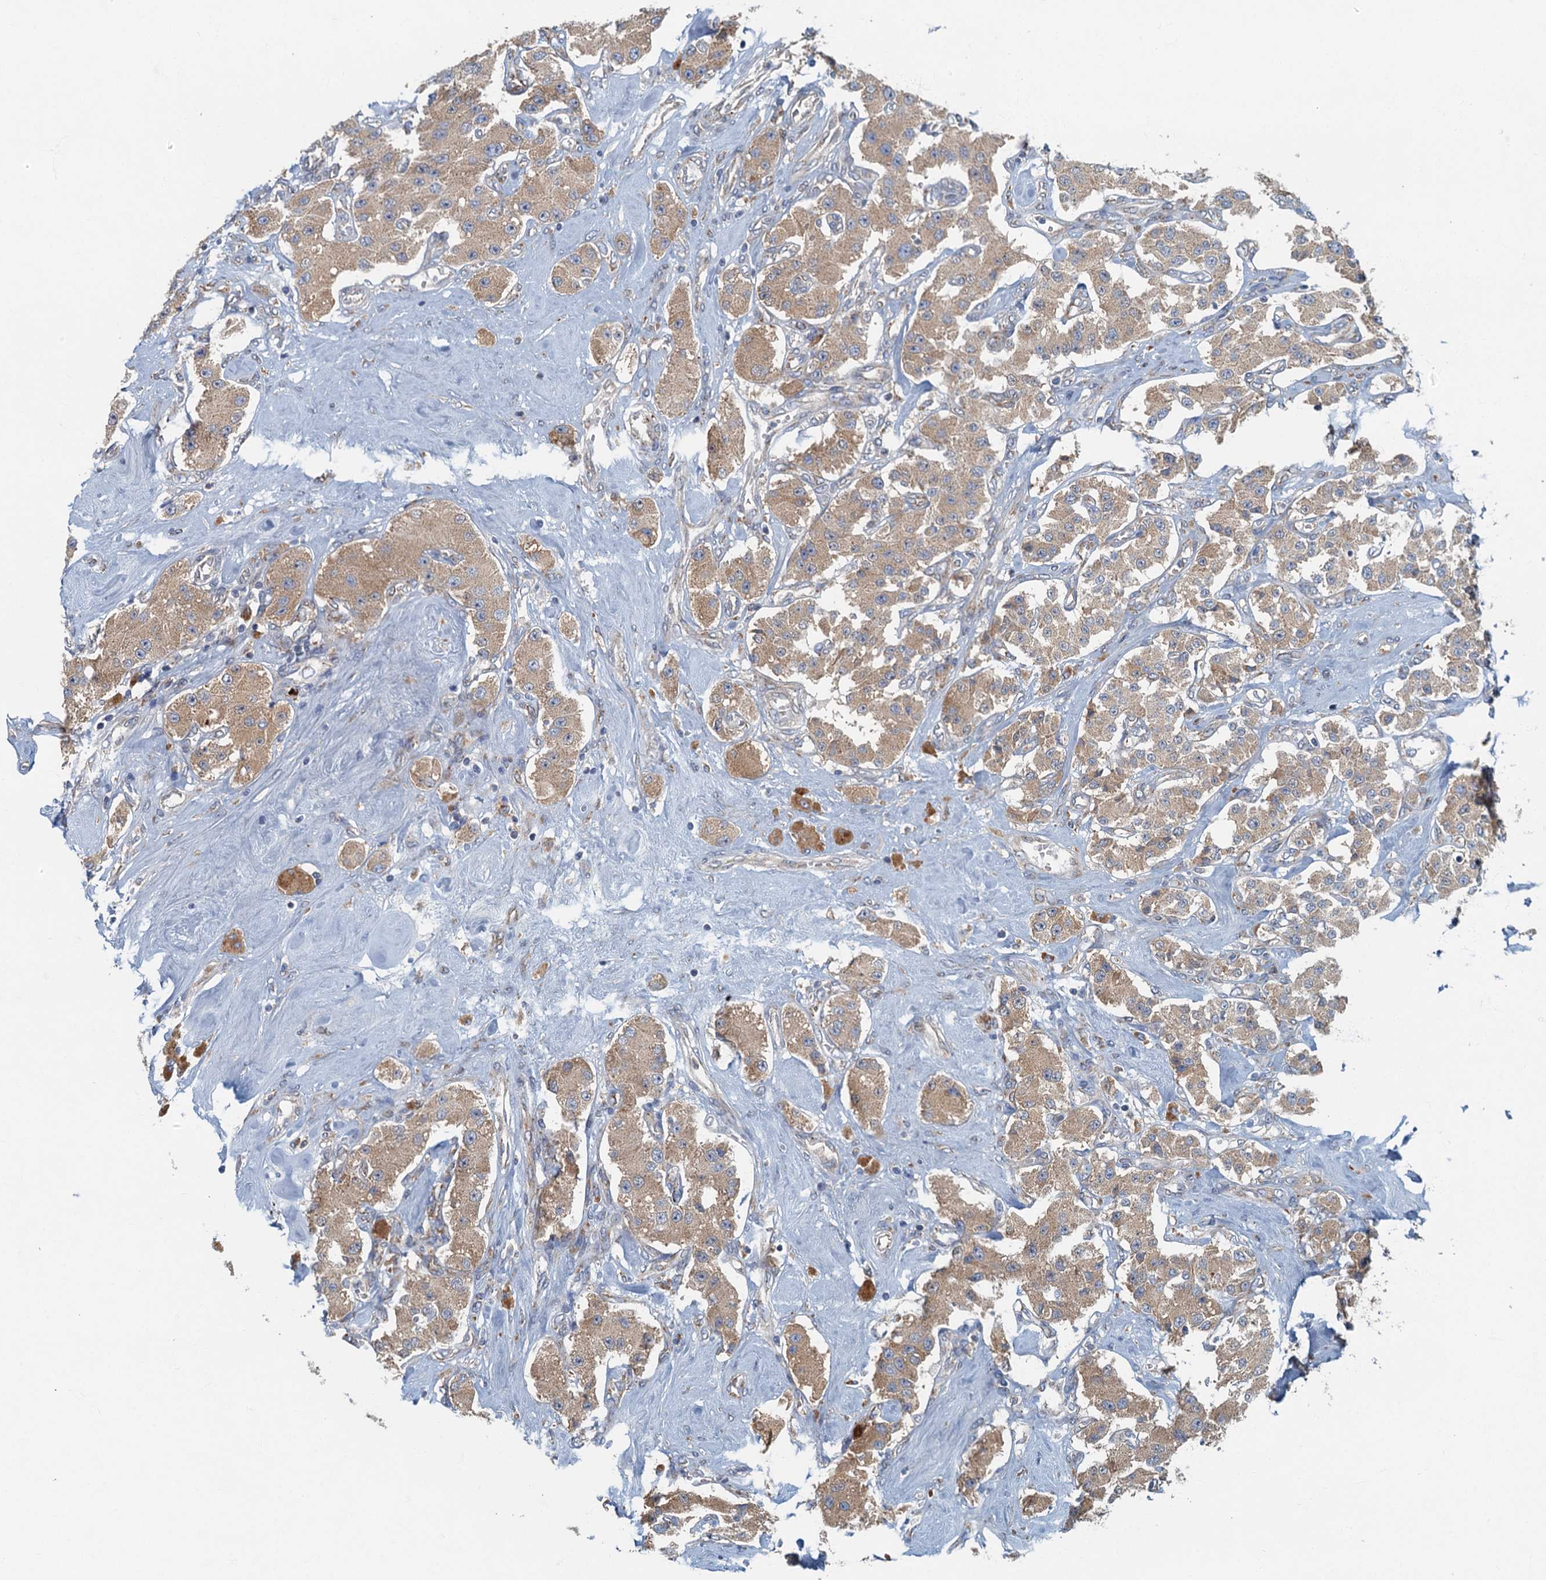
{"staining": {"intensity": "moderate", "quantity": ">75%", "location": "cytoplasmic/membranous"}, "tissue": "carcinoid", "cell_type": "Tumor cells", "image_type": "cancer", "snomed": [{"axis": "morphology", "description": "Carcinoid, malignant, NOS"}, {"axis": "topography", "description": "Pancreas"}], "caption": "A medium amount of moderate cytoplasmic/membranous staining is seen in about >75% of tumor cells in carcinoid (malignant) tissue. The protein is shown in brown color, while the nuclei are stained blue.", "gene": "SPDYC", "patient": {"sex": "male", "age": 41}}